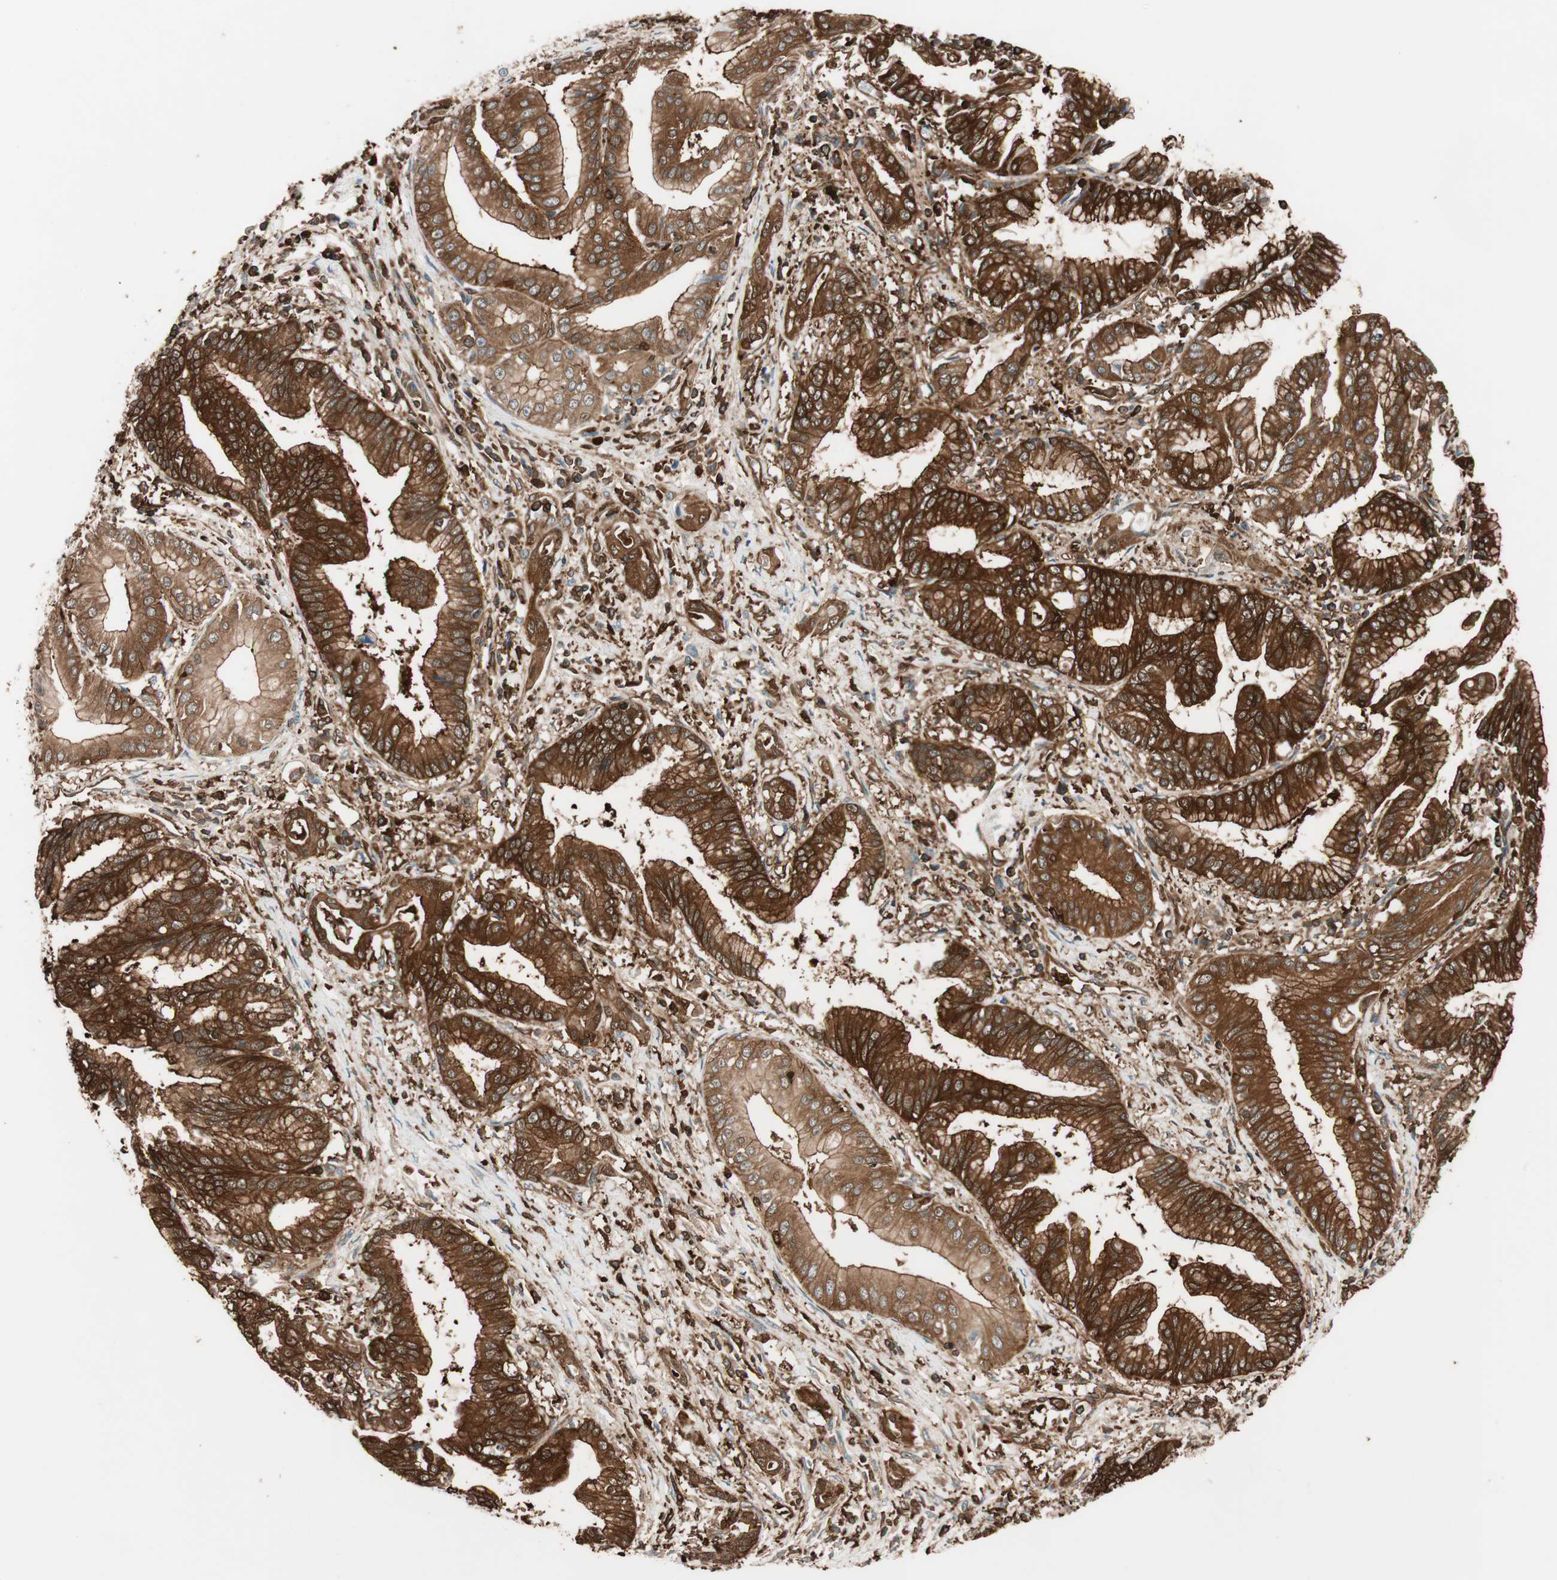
{"staining": {"intensity": "strong", "quantity": ">75%", "location": "cytoplasmic/membranous"}, "tissue": "pancreatic cancer", "cell_type": "Tumor cells", "image_type": "cancer", "snomed": [{"axis": "morphology", "description": "Adenocarcinoma, NOS"}, {"axis": "topography", "description": "Pancreas"}], "caption": "Tumor cells exhibit high levels of strong cytoplasmic/membranous expression in approximately >75% of cells in pancreatic adenocarcinoma.", "gene": "VASP", "patient": {"sex": "female", "age": 64}}